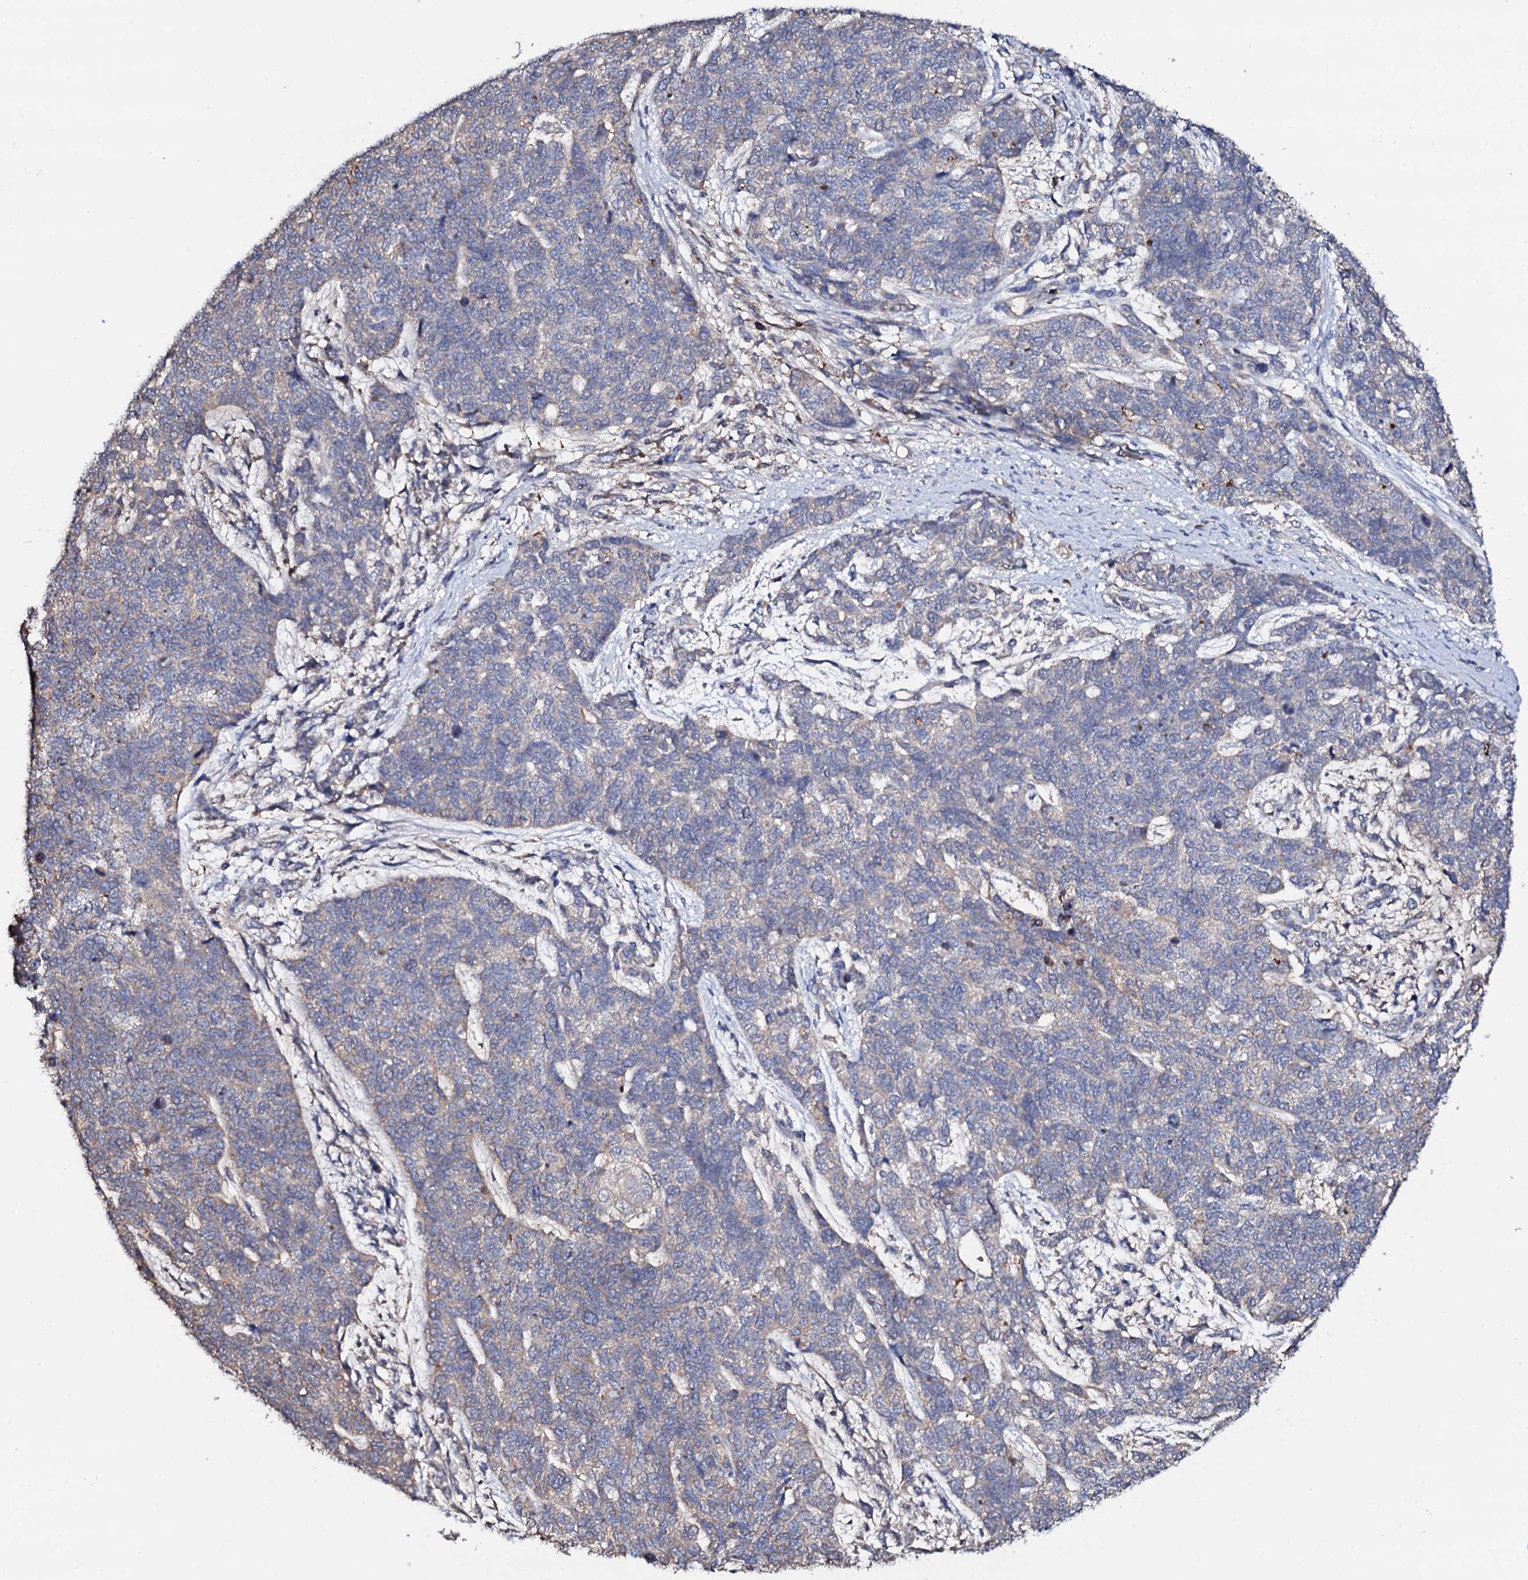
{"staining": {"intensity": "negative", "quantity": "none", "location": "none"}, "tissue": "cervical cancer", "cell_type": "Tumor cells", "image_type": "cancer", "snomed": [{"axis": "morphology", "description": "Squamous cell carcinoma, NOS"}, {"axis": "topography", "description": "Cervix"}], "caption": "IHC of human squamous cell carcinoma (cervical) demonstrates no expression in tumor cells. The staining is performed using DAB brown chromogen with nuclei counter-stained in using hematoxylin.", "gene": "TCAF2", "patient": {"sex": "female", "age": 63}}